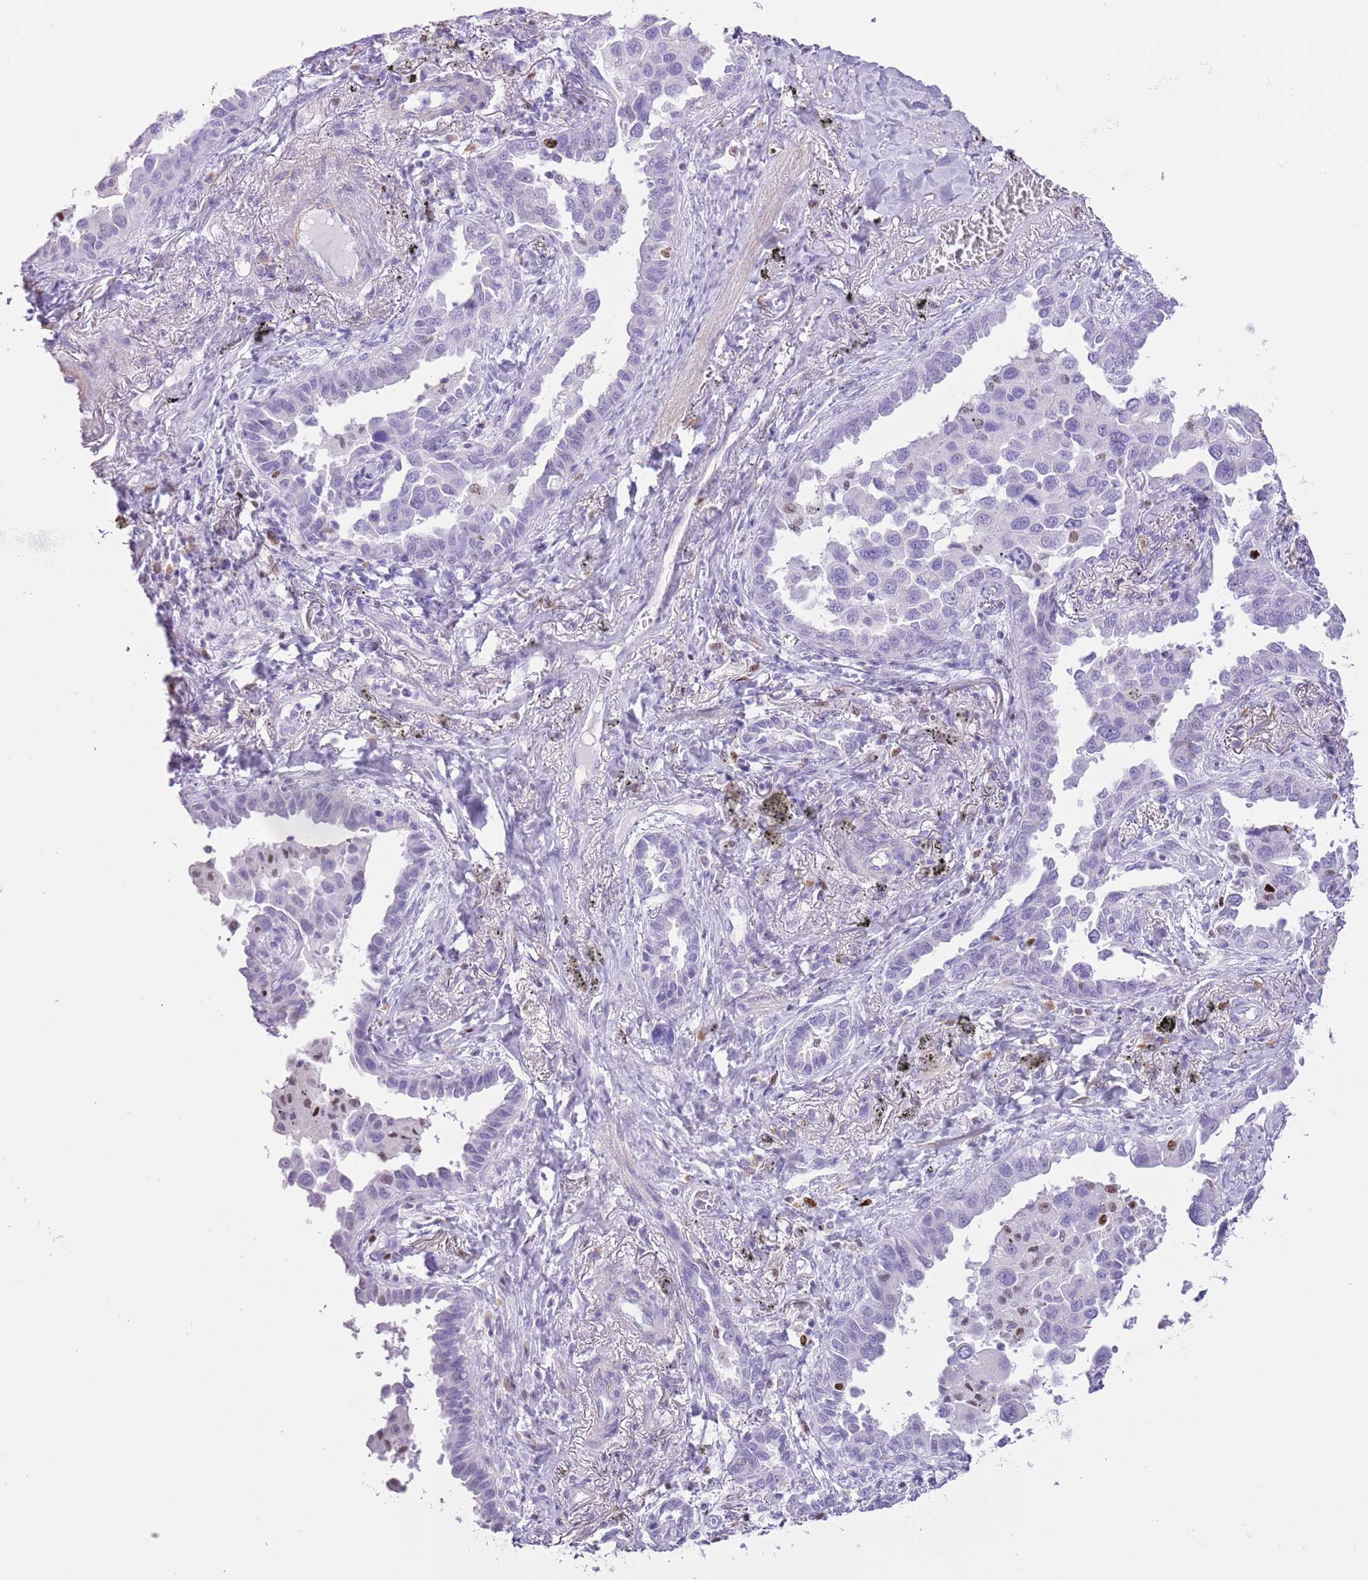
{"staining": {"intensity": "negative", "quantity": "none", "location": "none"}, "tissue": "lung cancer", "cell_type": "Tumor cells", "image_type": "cancer", "snomed": [{"axis": "morphology", "description": "Adenocarcinoma, NOS"}, {"axis": "topography", "description": "Lung"}], "caption": "Immunohistochemistry histopathology image of neoplastic tissue: lung cancer stained with DAB (3,3'-diaminobenzidine) displays no significant protein positivity in tumor cells.", "gene": "SLC7A14", "patient": {"sex": "male", "age": 67}}